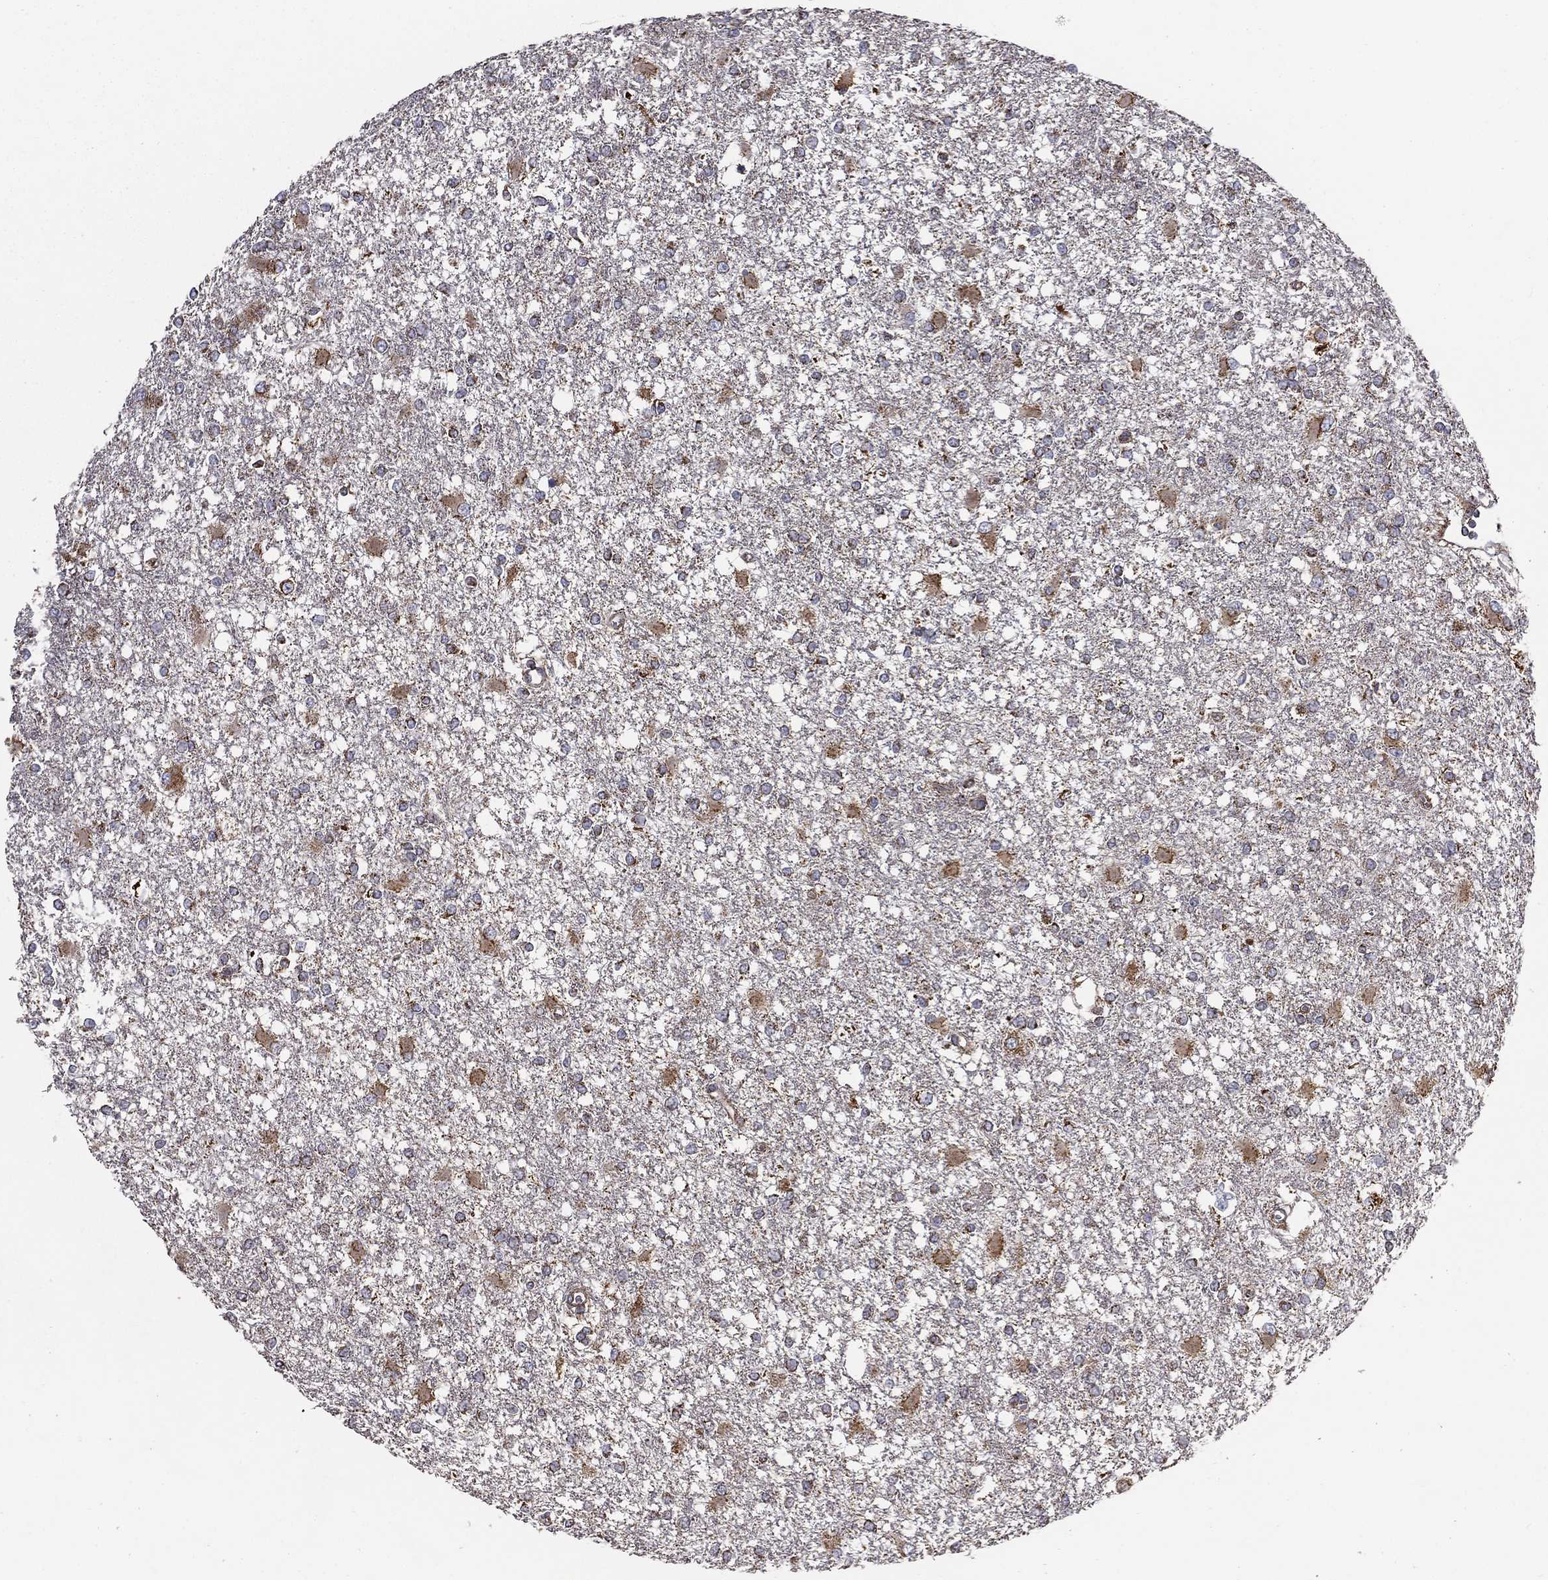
{"staining": {"intensity": "moderate", "quantity": "<25%", "location": "cytoplasmic/membranous"}, "tissue": "glioma", "cell_type": "Tumor cells", "image_type": "cancer", "snomed": [{"axis": "morphology", "description": "Glioma, malignant, High grade"}, {"axis": "topography", "description": "Cerebral cortex"}], "caption": "Malignant high-grade glioma stained with a protein marker reveals moderate staining in tumor cells.", "gene": "MT-CYB", "patient": {"sex": "male", "age": 79}}